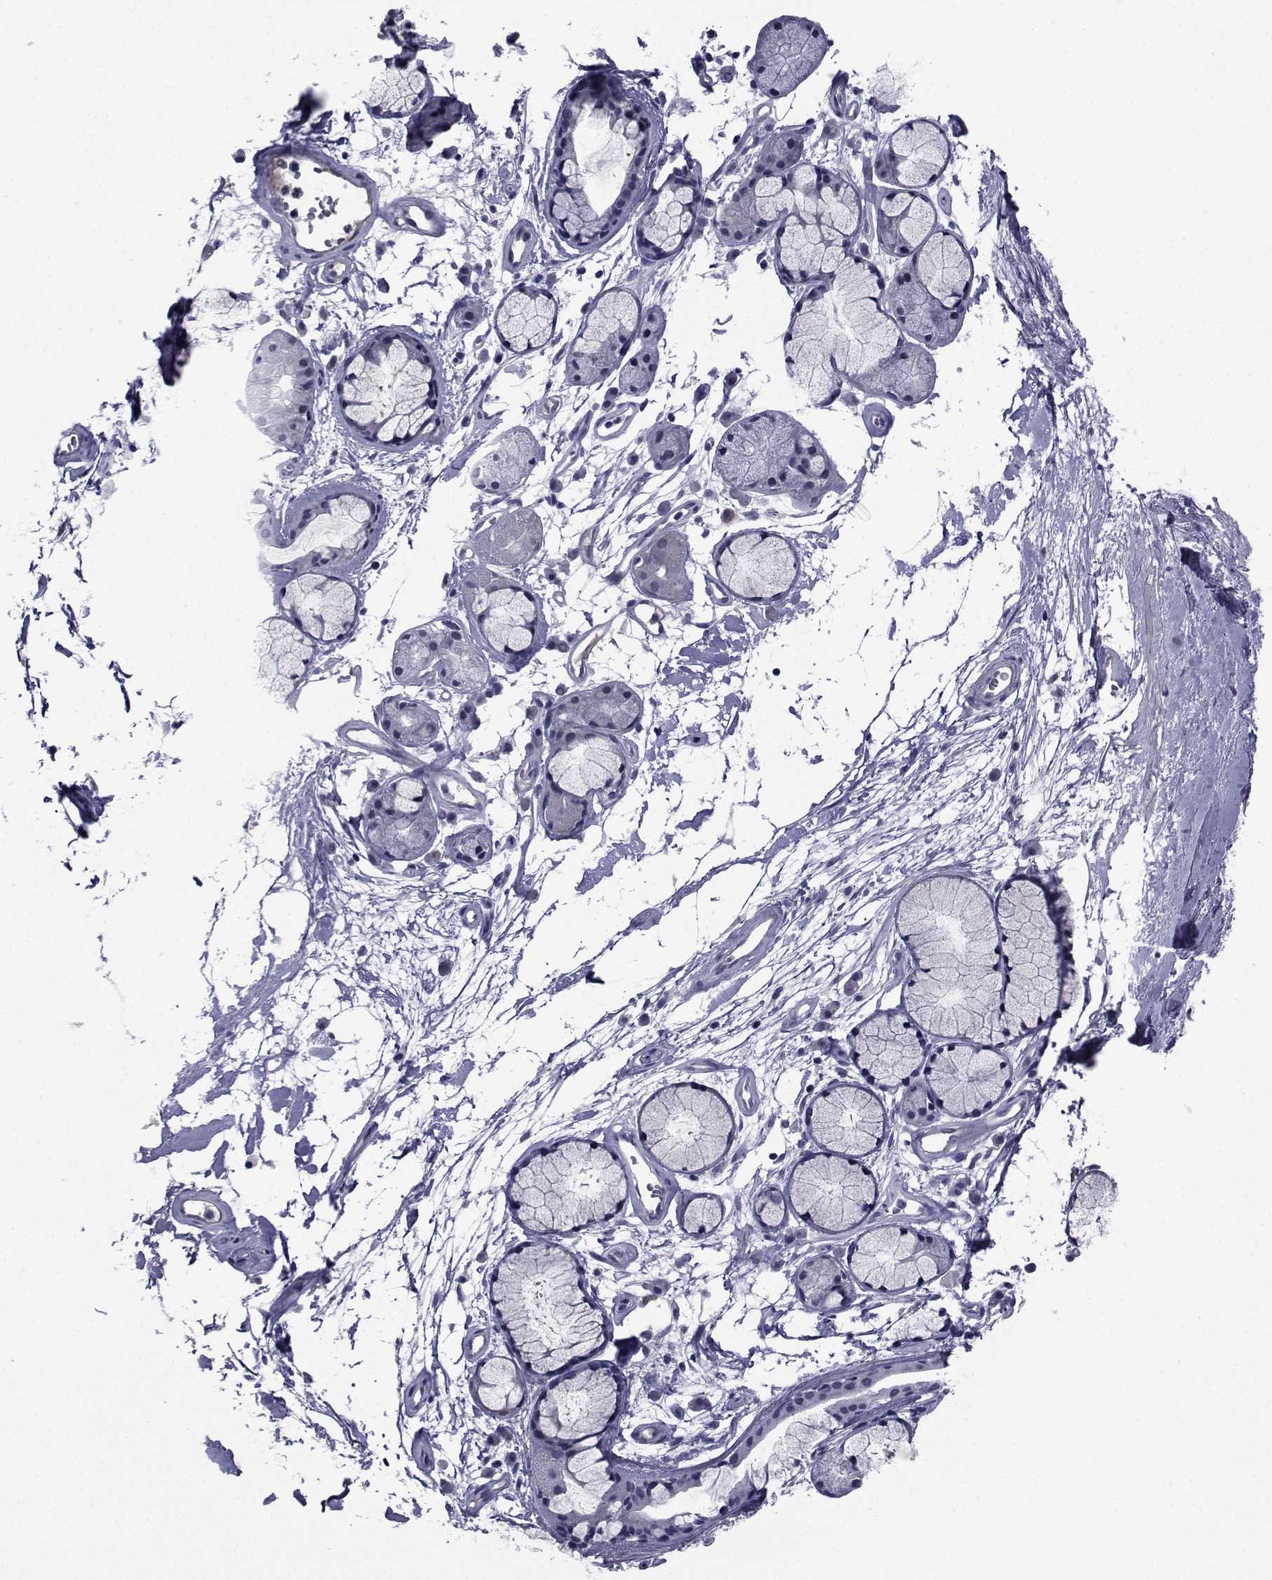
{"staining": {"intensity": "negative", "quantity": "none", "location": "none"}, "tissue": "adipose tissue", "cell_type": "Adipocytes", "image_type": "normal", "snomed": [{"axis": "morphology", "description": "Normal tissue, NOS"}, {"axis": "morphology", "description": "Squamous cell carcinoma, NOS"}, {"axis": "topography", "description": "Cartilage tissue"}, {"axis": "topography", "description": "Lung"}], "caption": "Adipose tissue stained for a protein using immunohistochemistry exhibits no expression adipocytes.", "gene": "SEMA5B", "patient": {"sex": "male", "age": 66}}